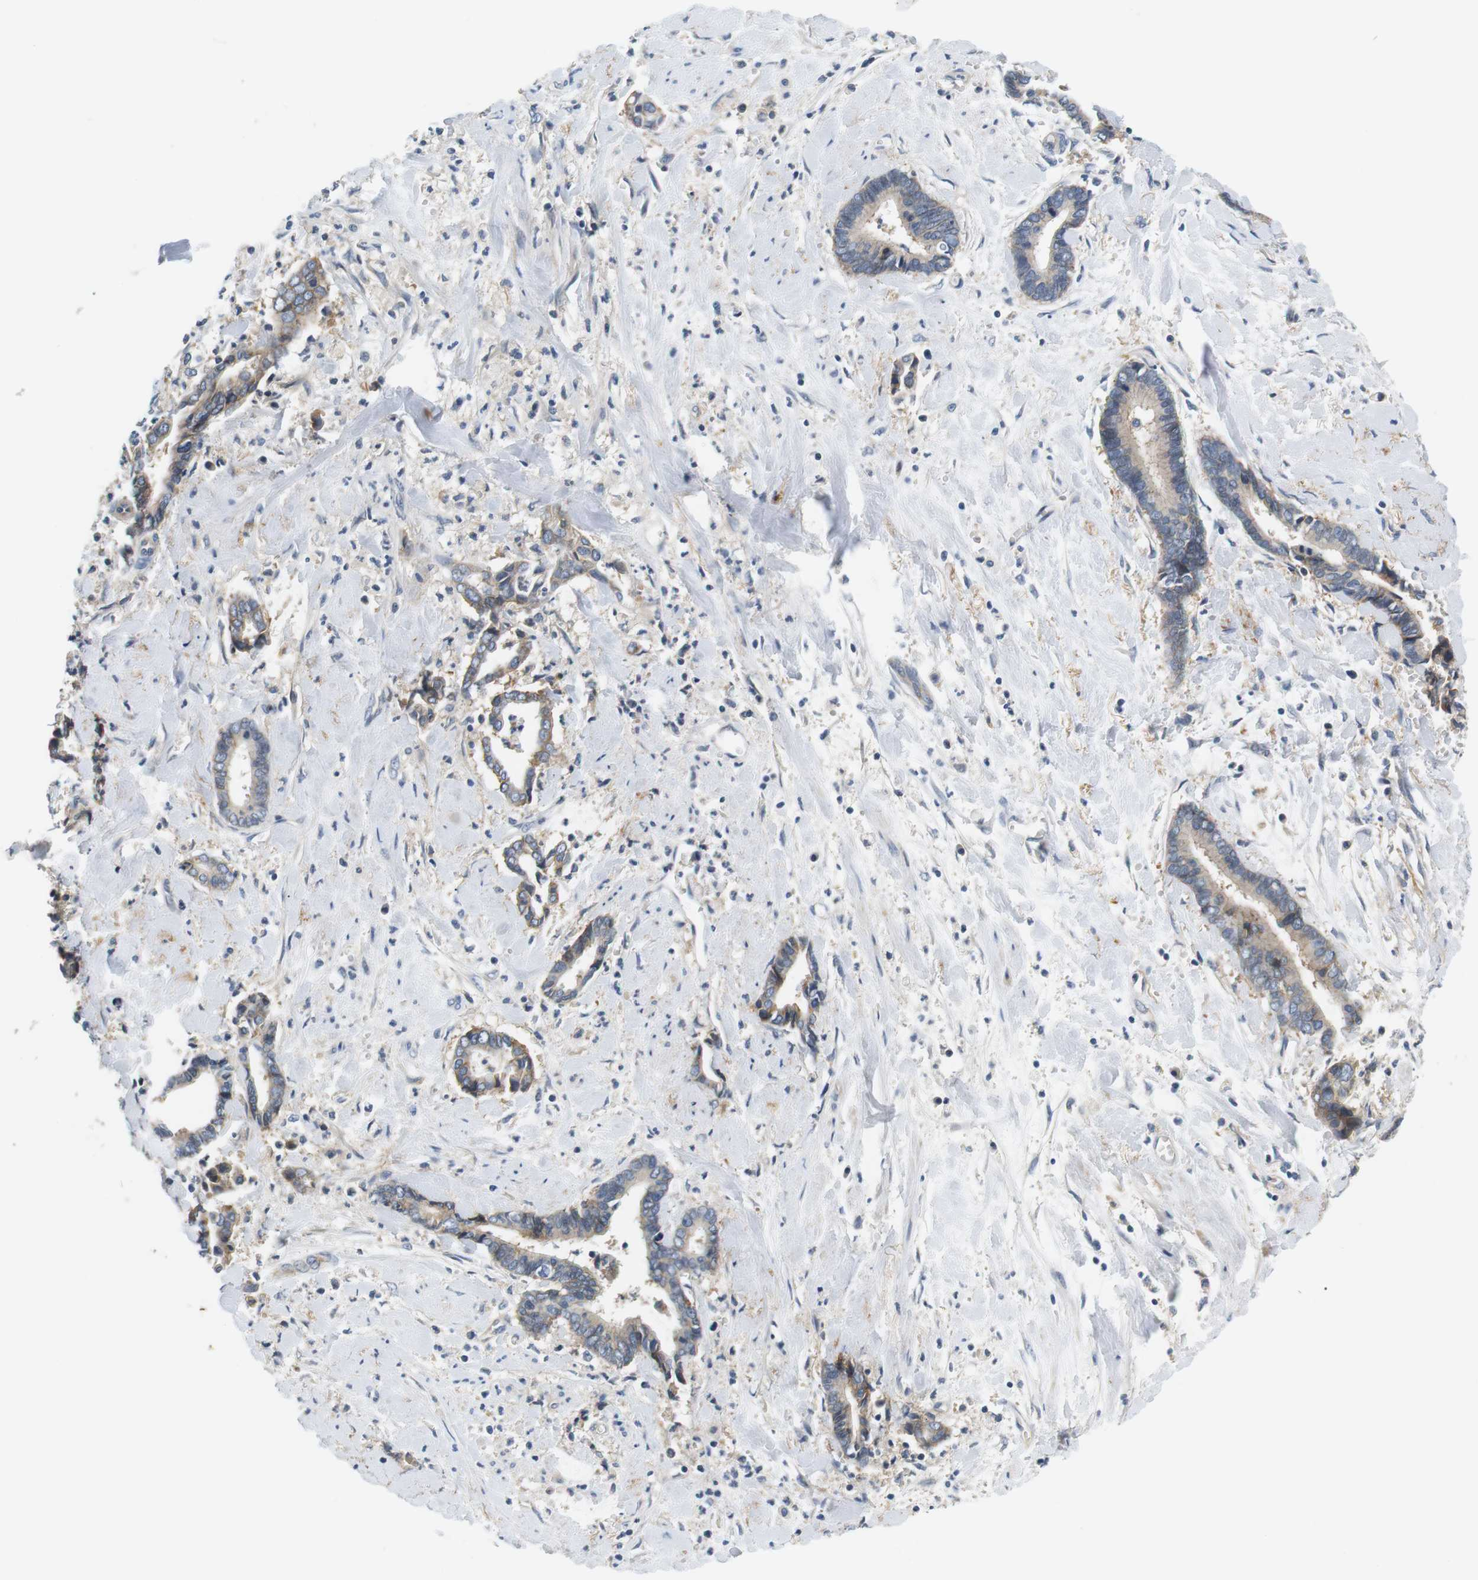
{"staining": {"intensity": "weak", "quantity": "<25%", "location": "cytoplasmic/membranous"}, "tissue": "cervical cancer", "cell_type": "Tumor cells", "image_type": "cancer", "snomed": [{"axis": "morphology", "description": "Adenocarcinoma, NOS"}, {"axis": "topography", "description": "Cervix"}], "caption": "There is no significant expression in tumor cells of cervical adenocarcinoma. (DAB (3,3'-diaminobenzidine) immunohistochemistry (IHC) with hematoxylin counter stain).", "gene": "SLC30A1", "patient": {"sex": "female", "age": 44}}